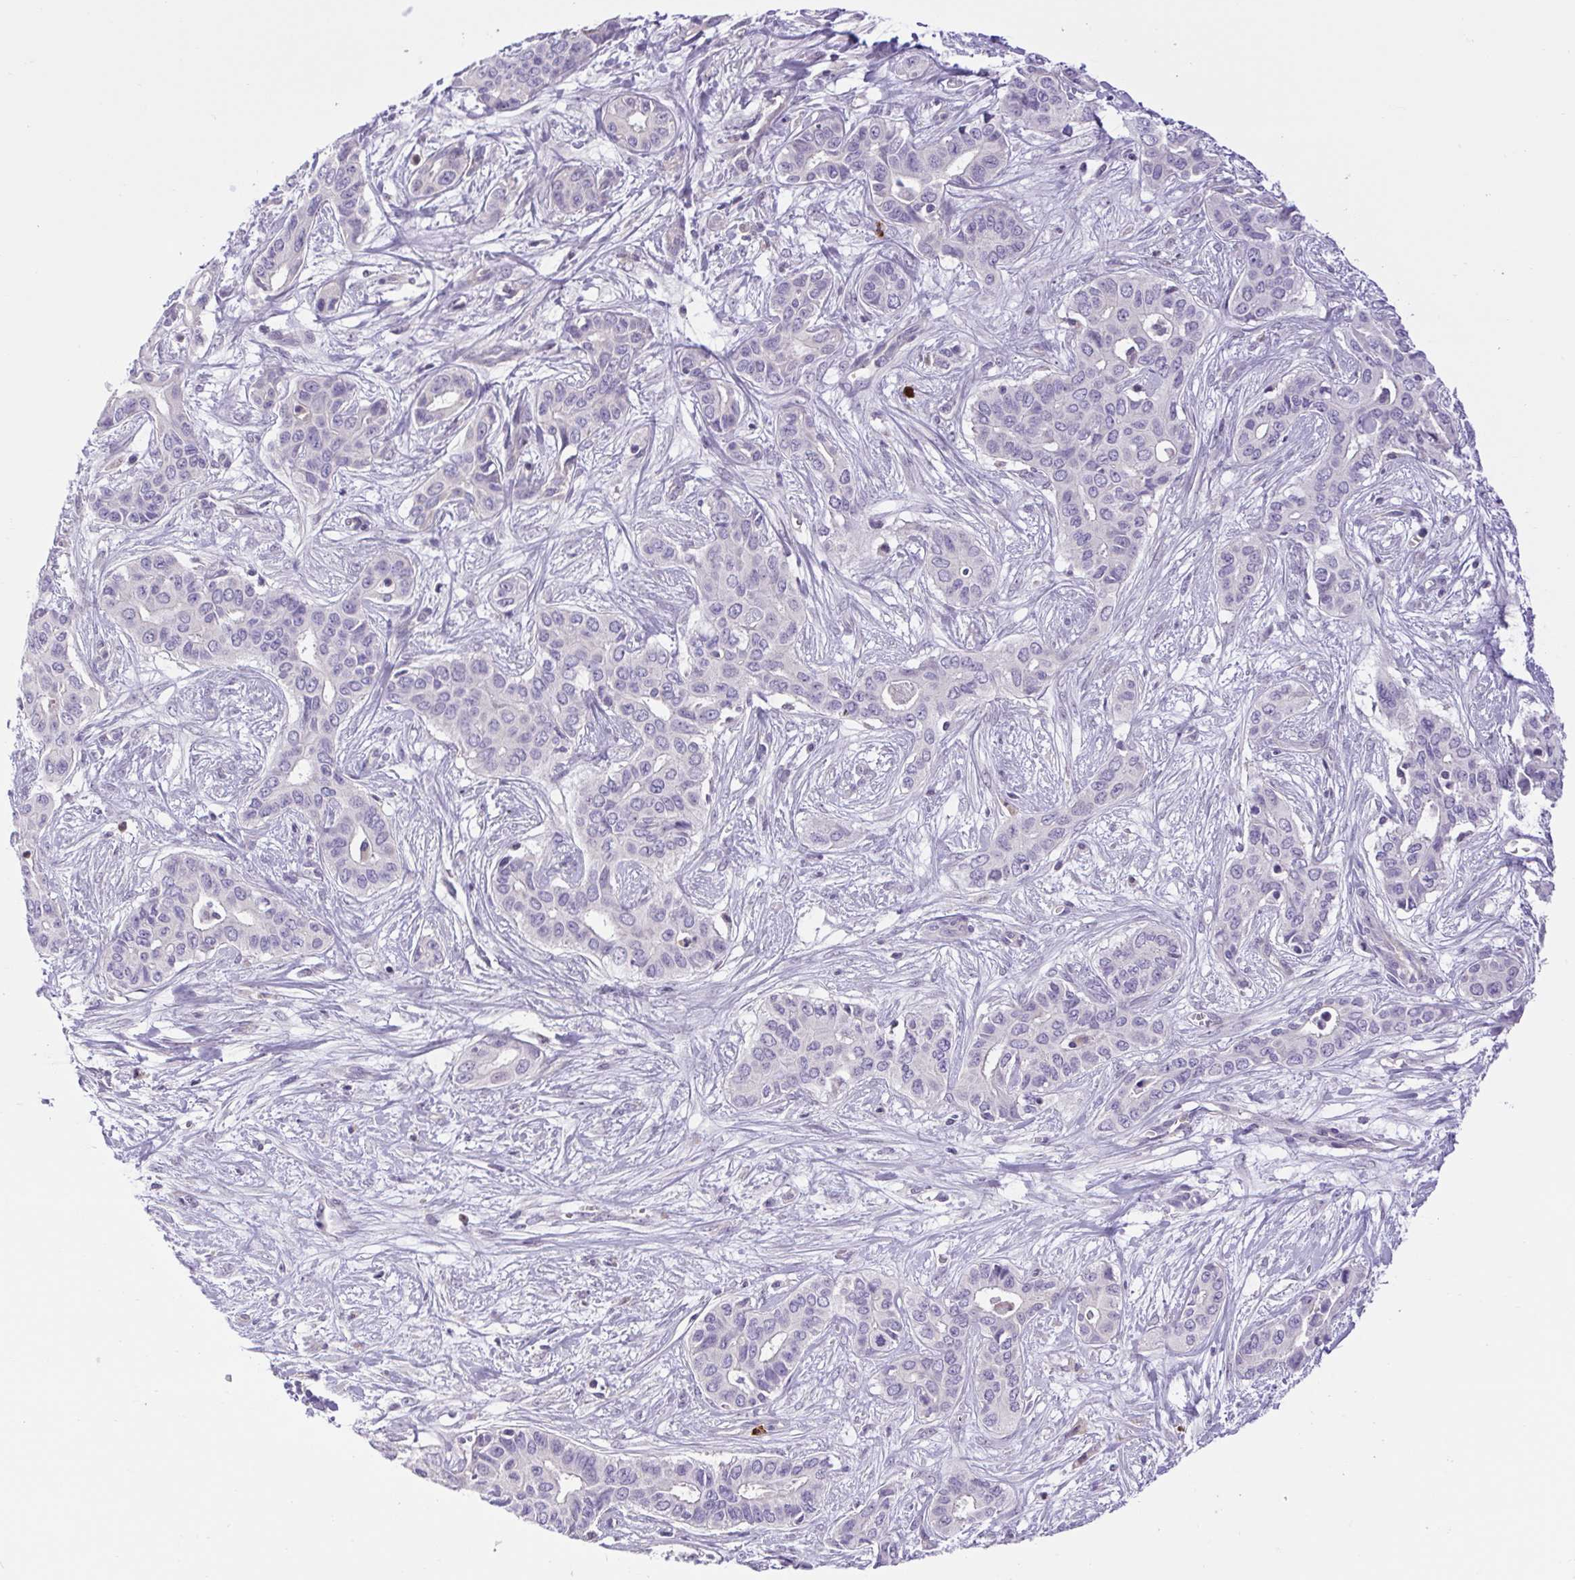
{"staining": {"intensity": "negative", "quantity": "none", "location": "none"}, "tissue": "liver cancer", "cell_type": "Tumor cells", "image_type": "cancer", "snomed": [{"axis": "morphology", "description": "Cholangiocarcinoma"}, {"axis": "topography", "description": "Liver"}], "caption": "Liver cancer (cholangiocarcinoma) was stained to show a protein in brown. There is no significant staining in tumor cells. Nuclei are stained in blue.", "gene": "FAM177B", "patient": {"sex": "female", "age": 65}}